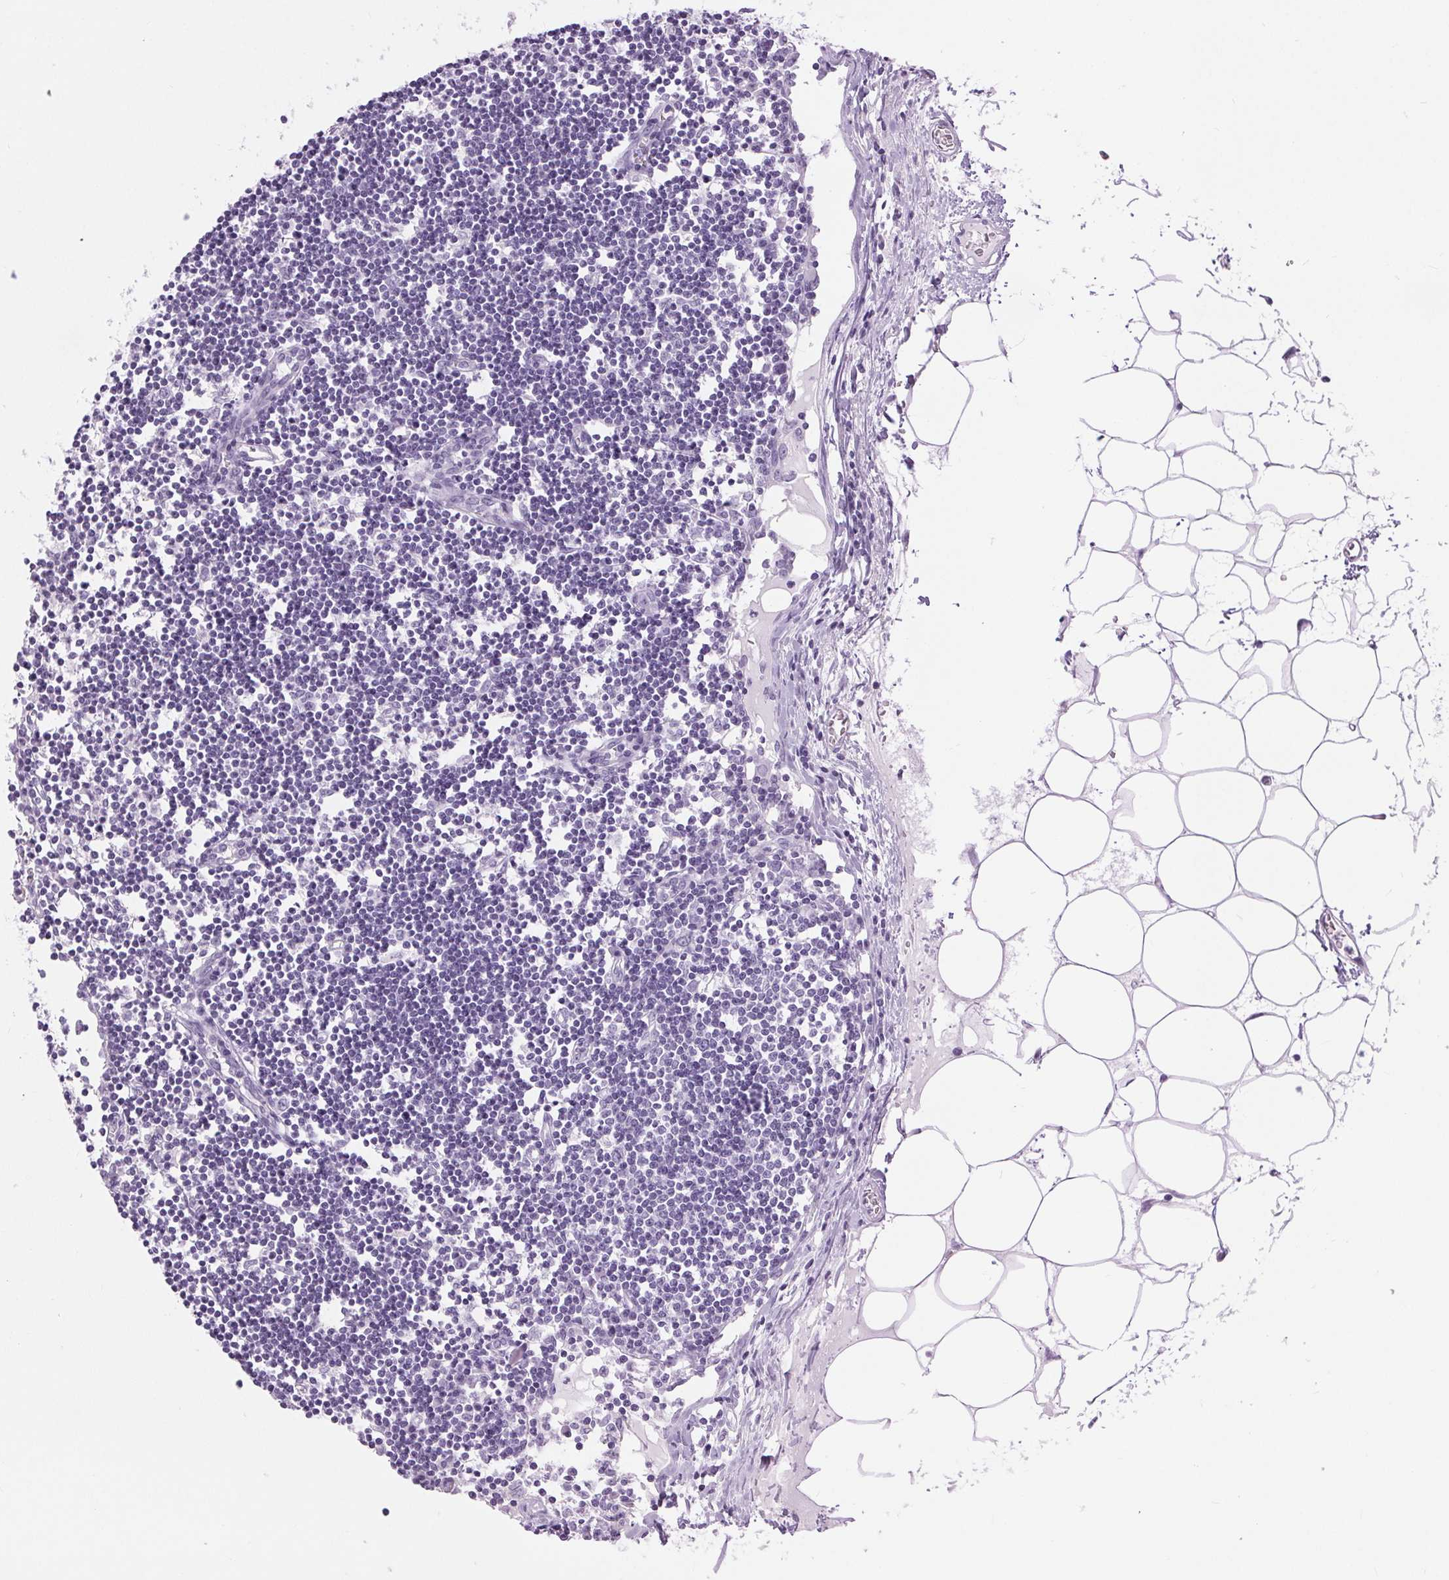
{"staining": {"intensity": "negative", "quantity": "none", "location": "none"}, "tissue": "lymph node", "cell_type": "Germinal center cells", "image_type": "normal", "snomed": [{"axis": "morphology", "description": "Normal tissue, NOS"}, {"axis": "topography", "description": "Lymph node"}], "caption": "Human lymph node stained for a protein using immunohistochemistry displays no expression in germinal center cells.", "gene": "BEND2", "patient": {"sex": "female", "age": 65}}